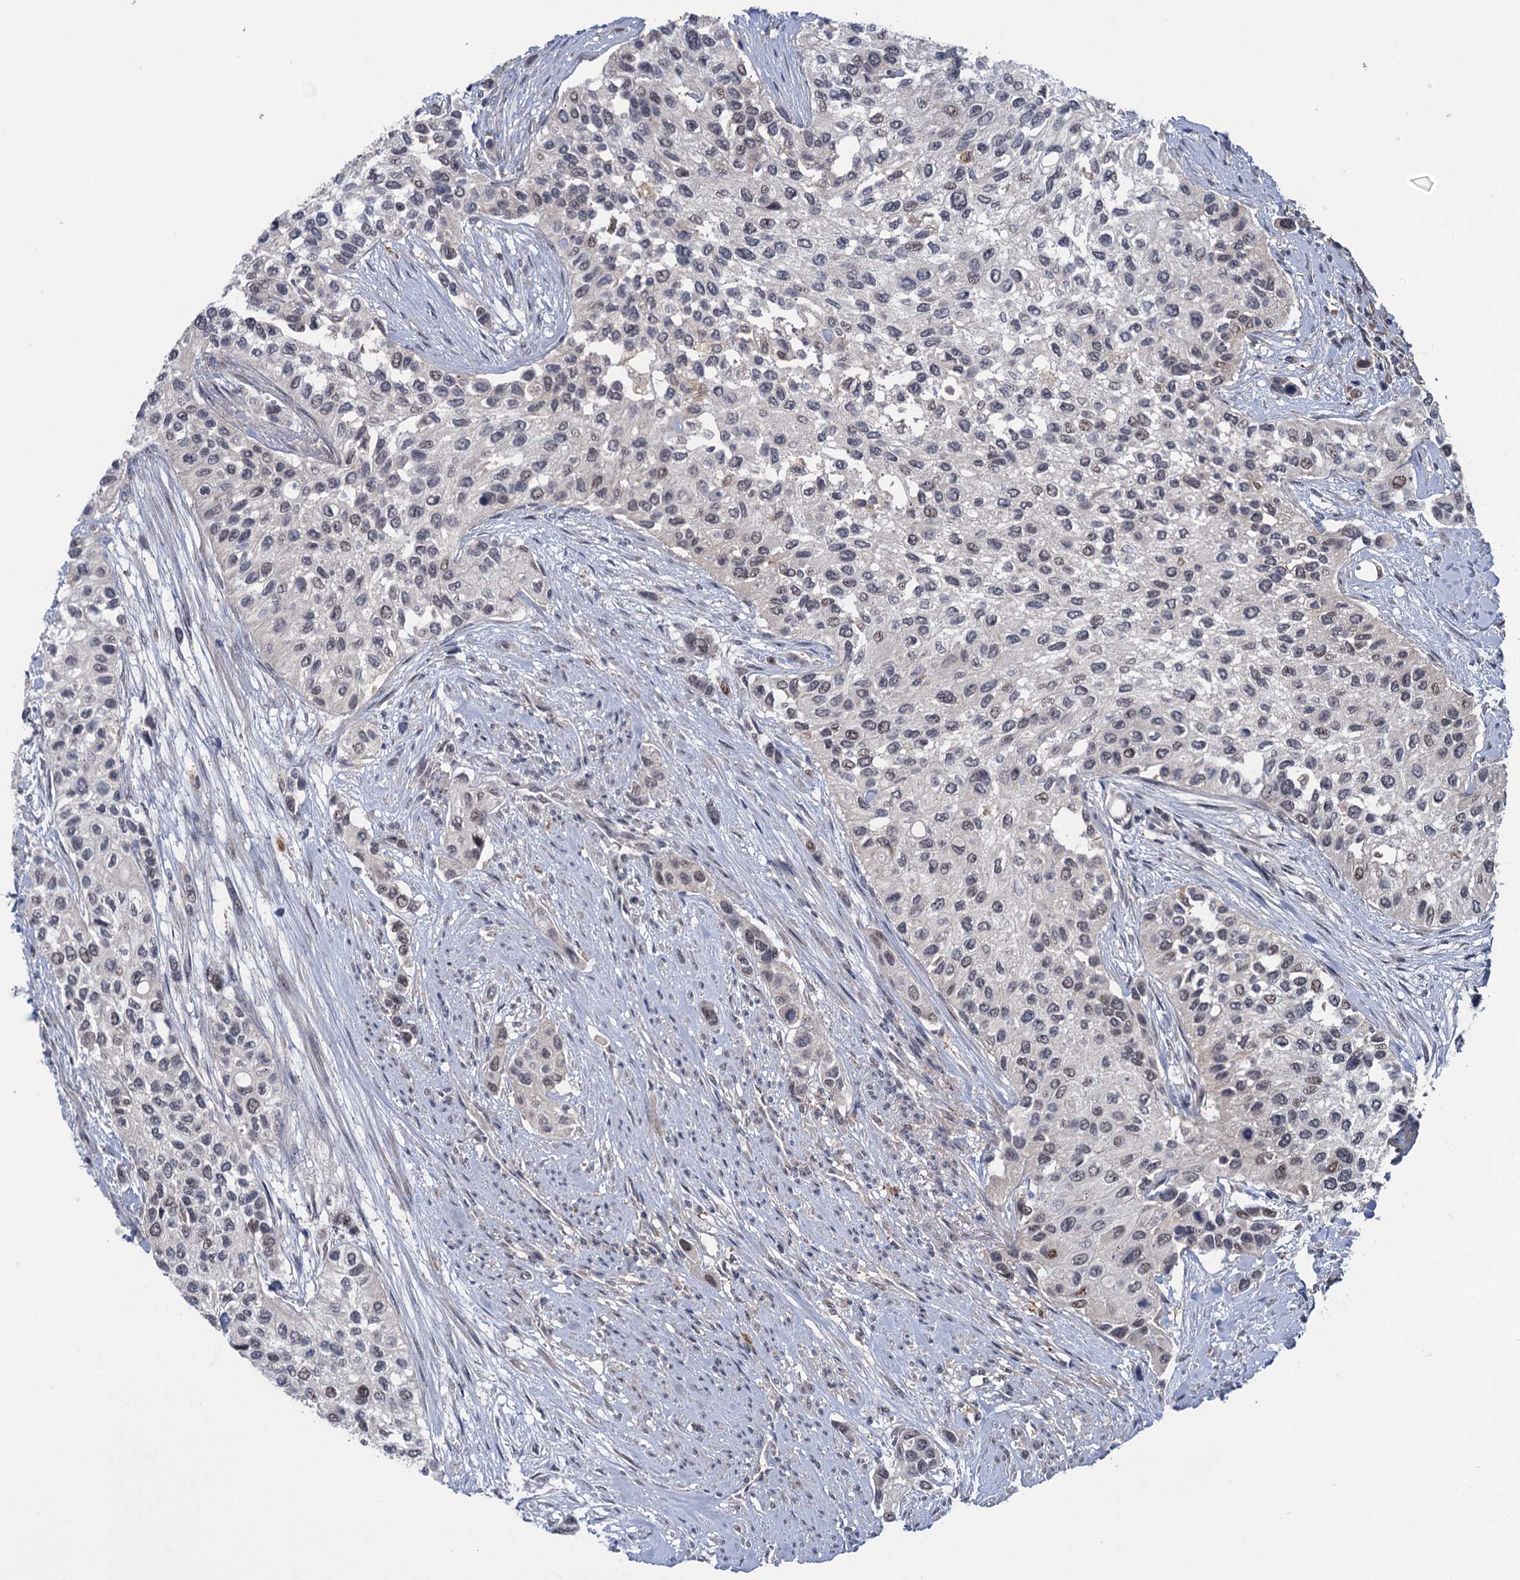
{"staining": {"intensity": "weak", "quantity": "<25%", "location": "cytoplasmic/membranous,nuclear"}, "tissue": "urothelial cancer", "cell_type": "Tumor cells", "image_type": "cancer", "snomed": [{"axis": "morphology", "description": "Normal tissue, NOS"}, {"axis": "morphology", "description": "Urothelial carcinoma, High grade"}, {"axis": "topography", "description": "Vascular tissue"}, {"axis": "topography", "description": "Urinary bladder"}], "caption": "Photomicrograph shows no protein expression in tumor cells of urothelial cancer tissue.", "gene": "NEK8", "patient": {"sex": "female", "age": 56}}